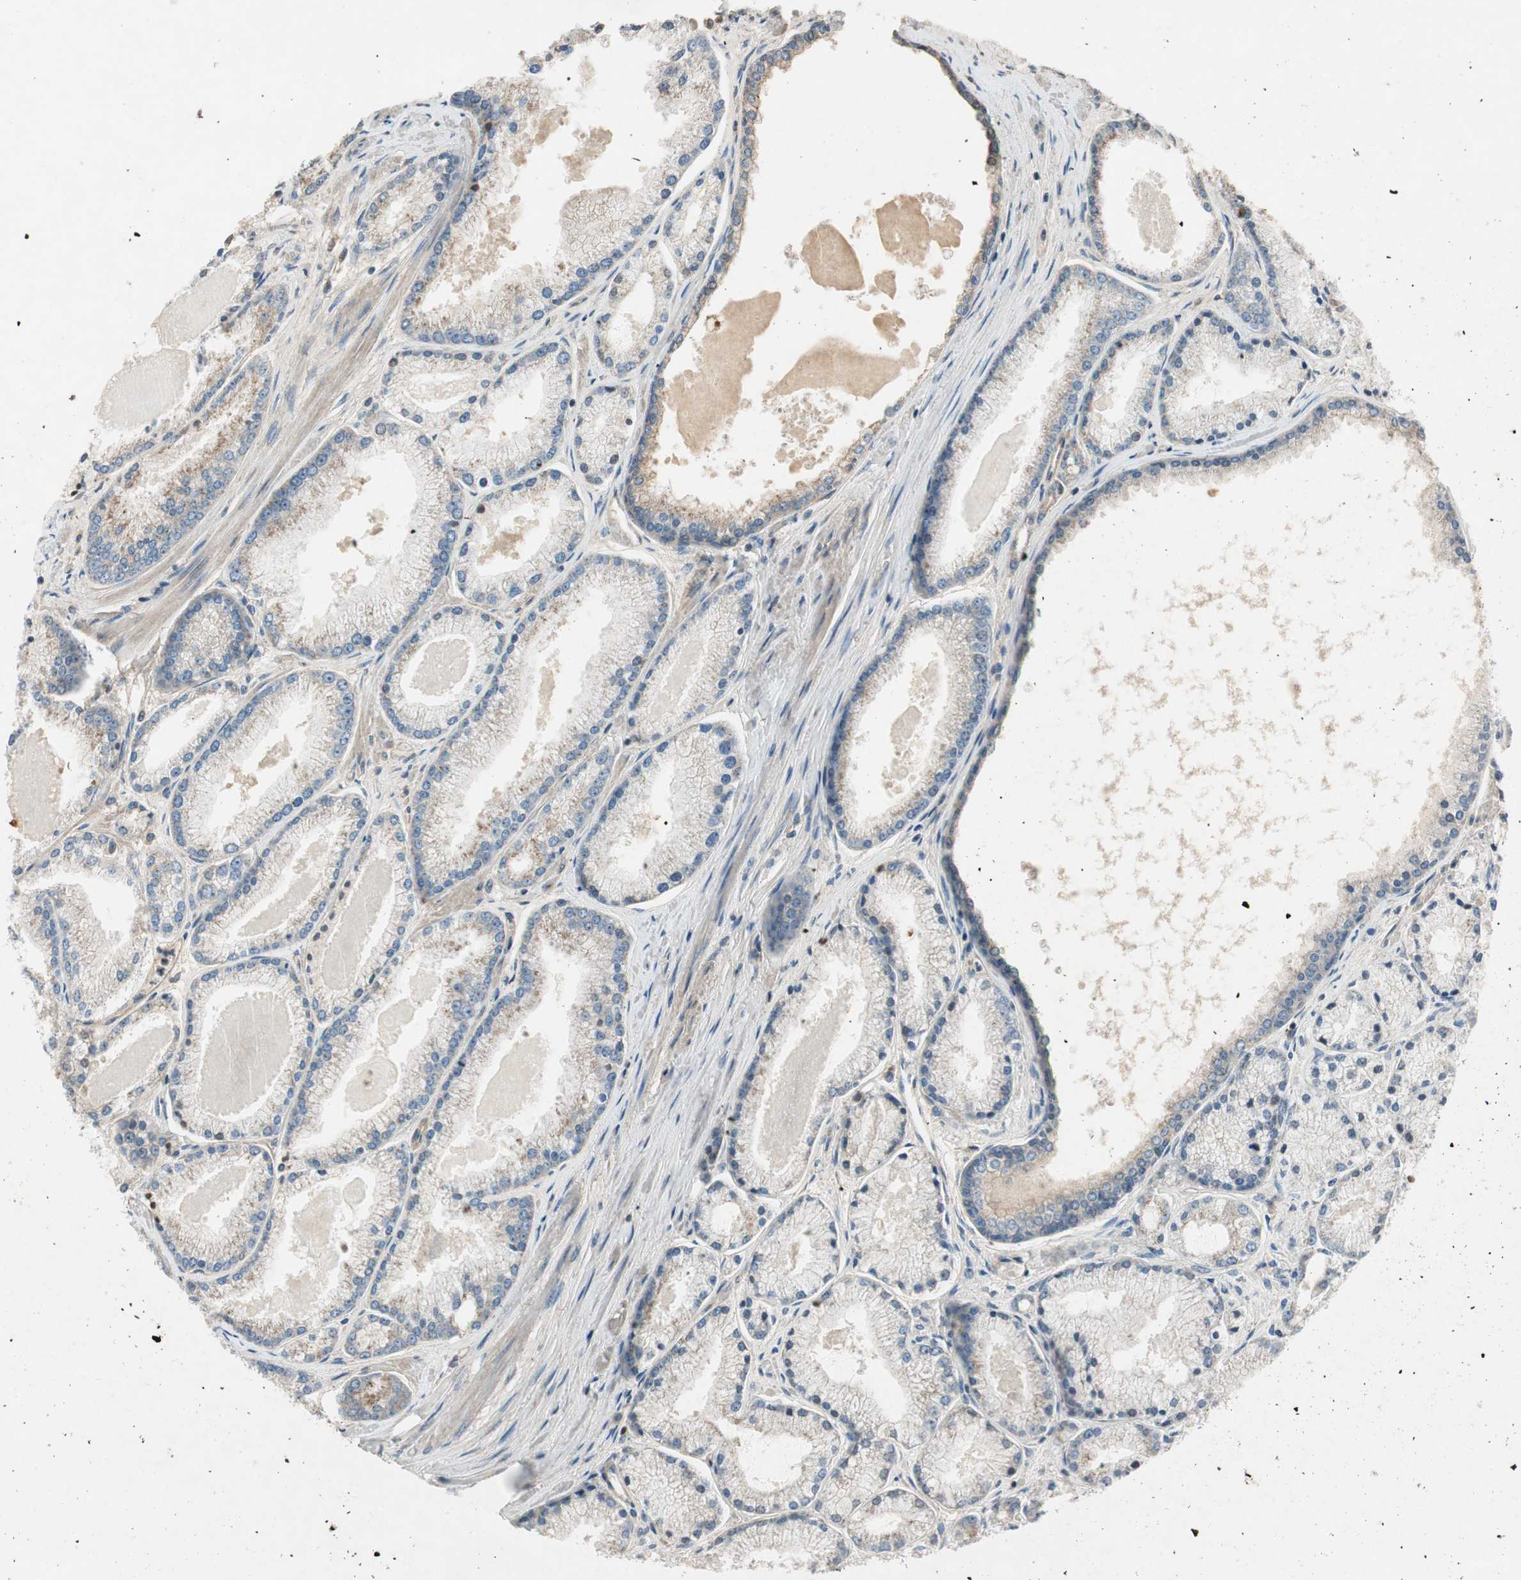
{"staining": {"intensity": "weak", "quantity": "<25%", "location": "cytoplasmic/membranous"}, "tissue": "prostate cancer", "cell_type": "Tumor cells", "image_type": "cancer", "snomed": [{"axis": "morphology", "description": "Adenocarcinoma, High grade"}, {"axis": "topography", "description": "Prostate"}], "caption": "The immunohistochemistry micrograph has no significant staining in tumor cells of prostate cancer (adenocarcinoma (high-grade)) tissue.", "gene": "GCLM", "patient": {"sex": "male", "age": 61}}